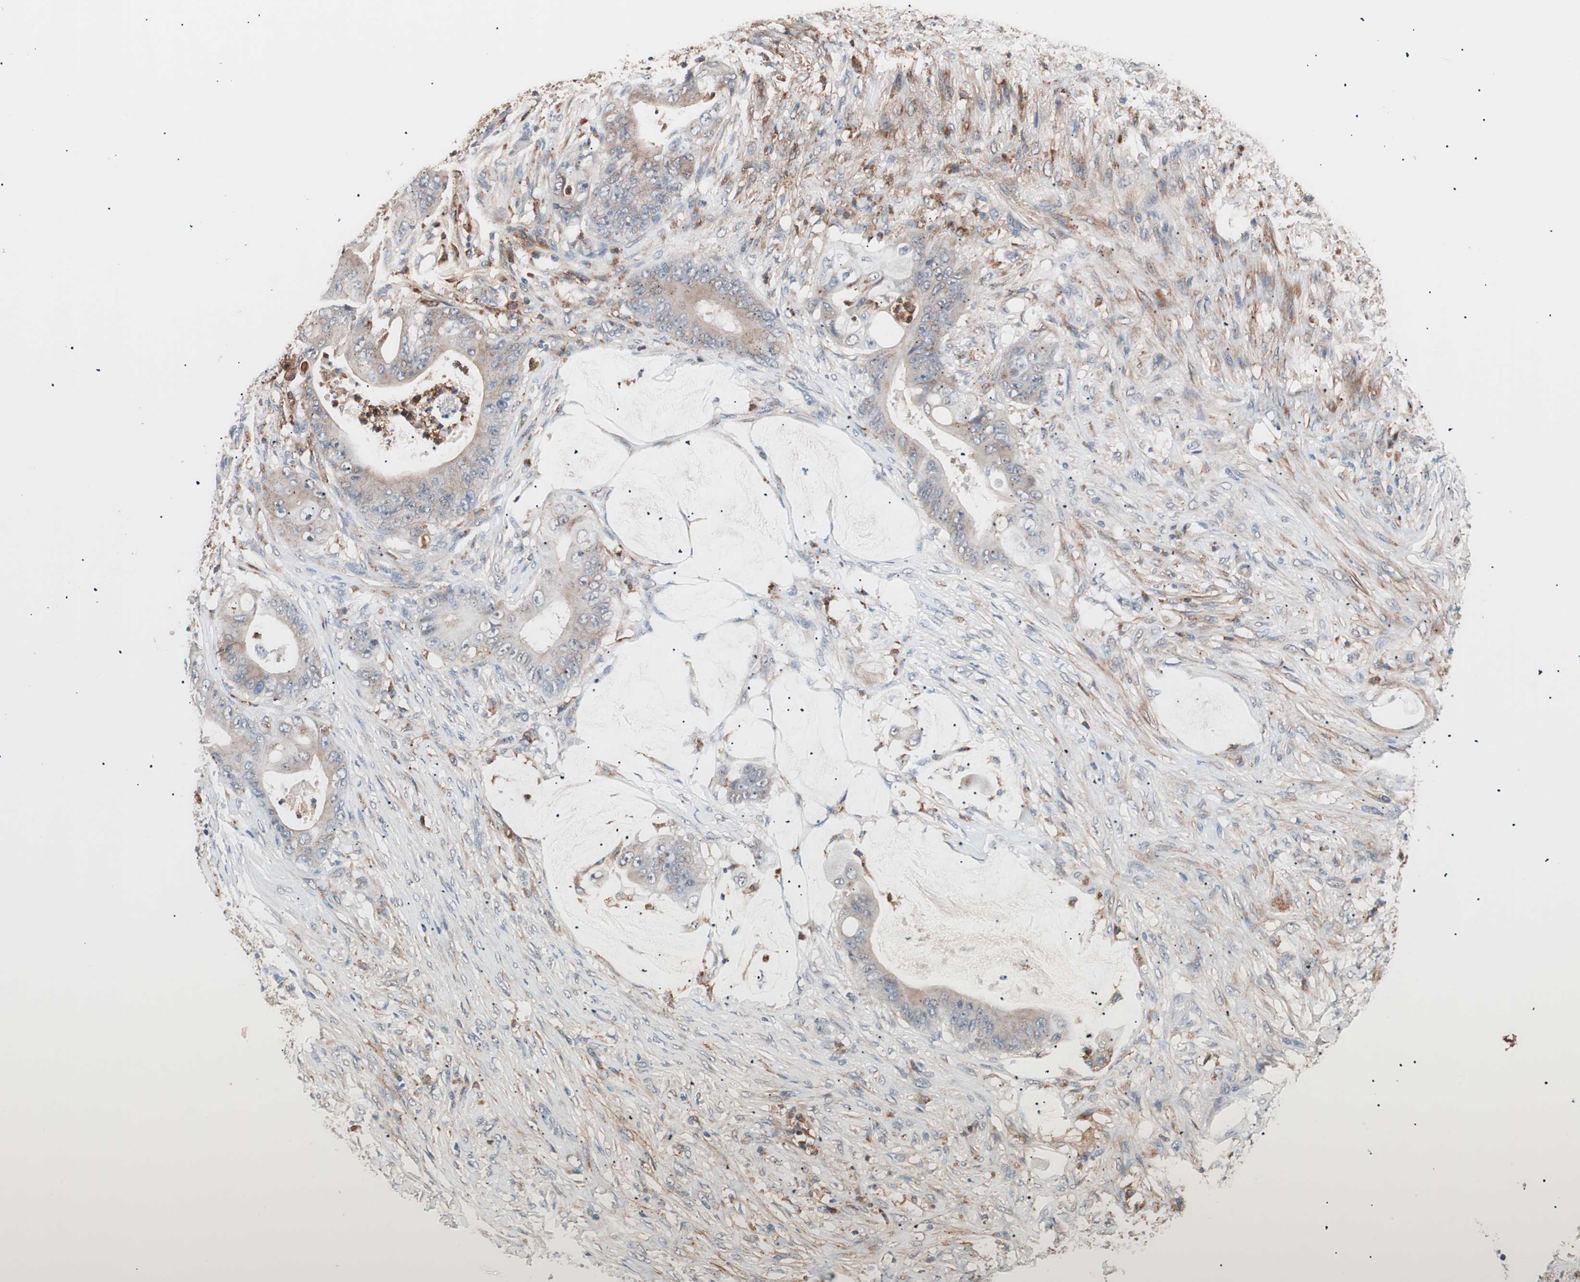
{"staining": {"intensity": "weak", "quantity": "25%-75%", "location": "cytoplasmic/membranous"}, "tissue": "stomach cancer", "cell_type": "Tumor cells", "image_type": "cancer", "snomed": [{"axis": "morphology", "description": "Adenocarcinoma, NOS"}, {"axis": "topography", "description": "Stomach"}], "caption": "Protein expression analysis of adenocarcinoma (stomach) displays weak cytoplasmic/membranous staining in about 25%-75% of tumor cells.", "gene": "LITAF", "patient": {"sex": "female", "age": 73}}